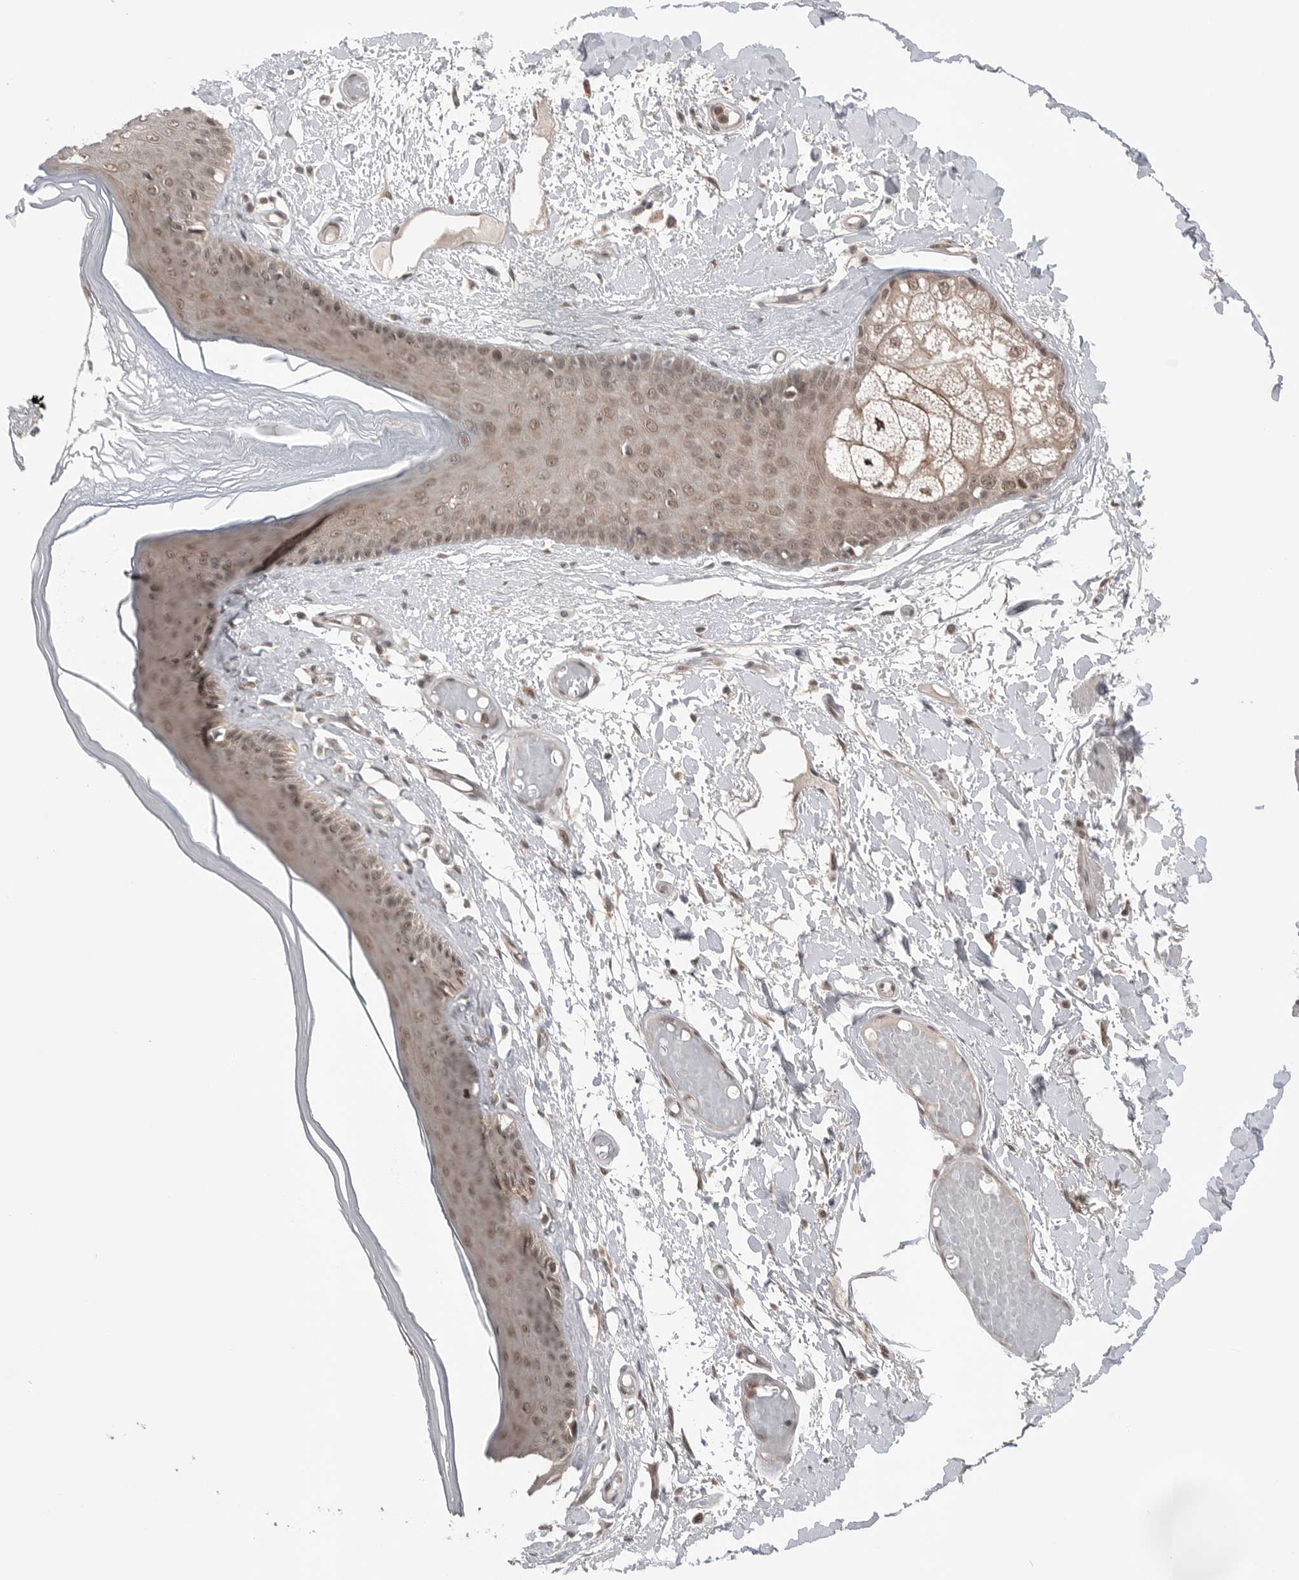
{"staining": {"intensity": "moderate", "quantity": "25%-75%", "location": "cytoplasmic/membranous,nuclear"}, "tissue": "skin", "cell_type": "Epidermal cells", "image_type": "normal", "snomed": [{"axis": "morphology", "description": "Normal tissue, NOS"}, {"axis": "topography", "description": "Vulva"}], "caption": "This micrograph displays immunohistochemistry staining of unremarkable human skin, with medium moderate cytoplasmic/membranous,nuclear positivity in approximately 25%-75% of epidermal cells.", "gene": "NTAQ1", "patient": {"sex": "female", "age": 73}}